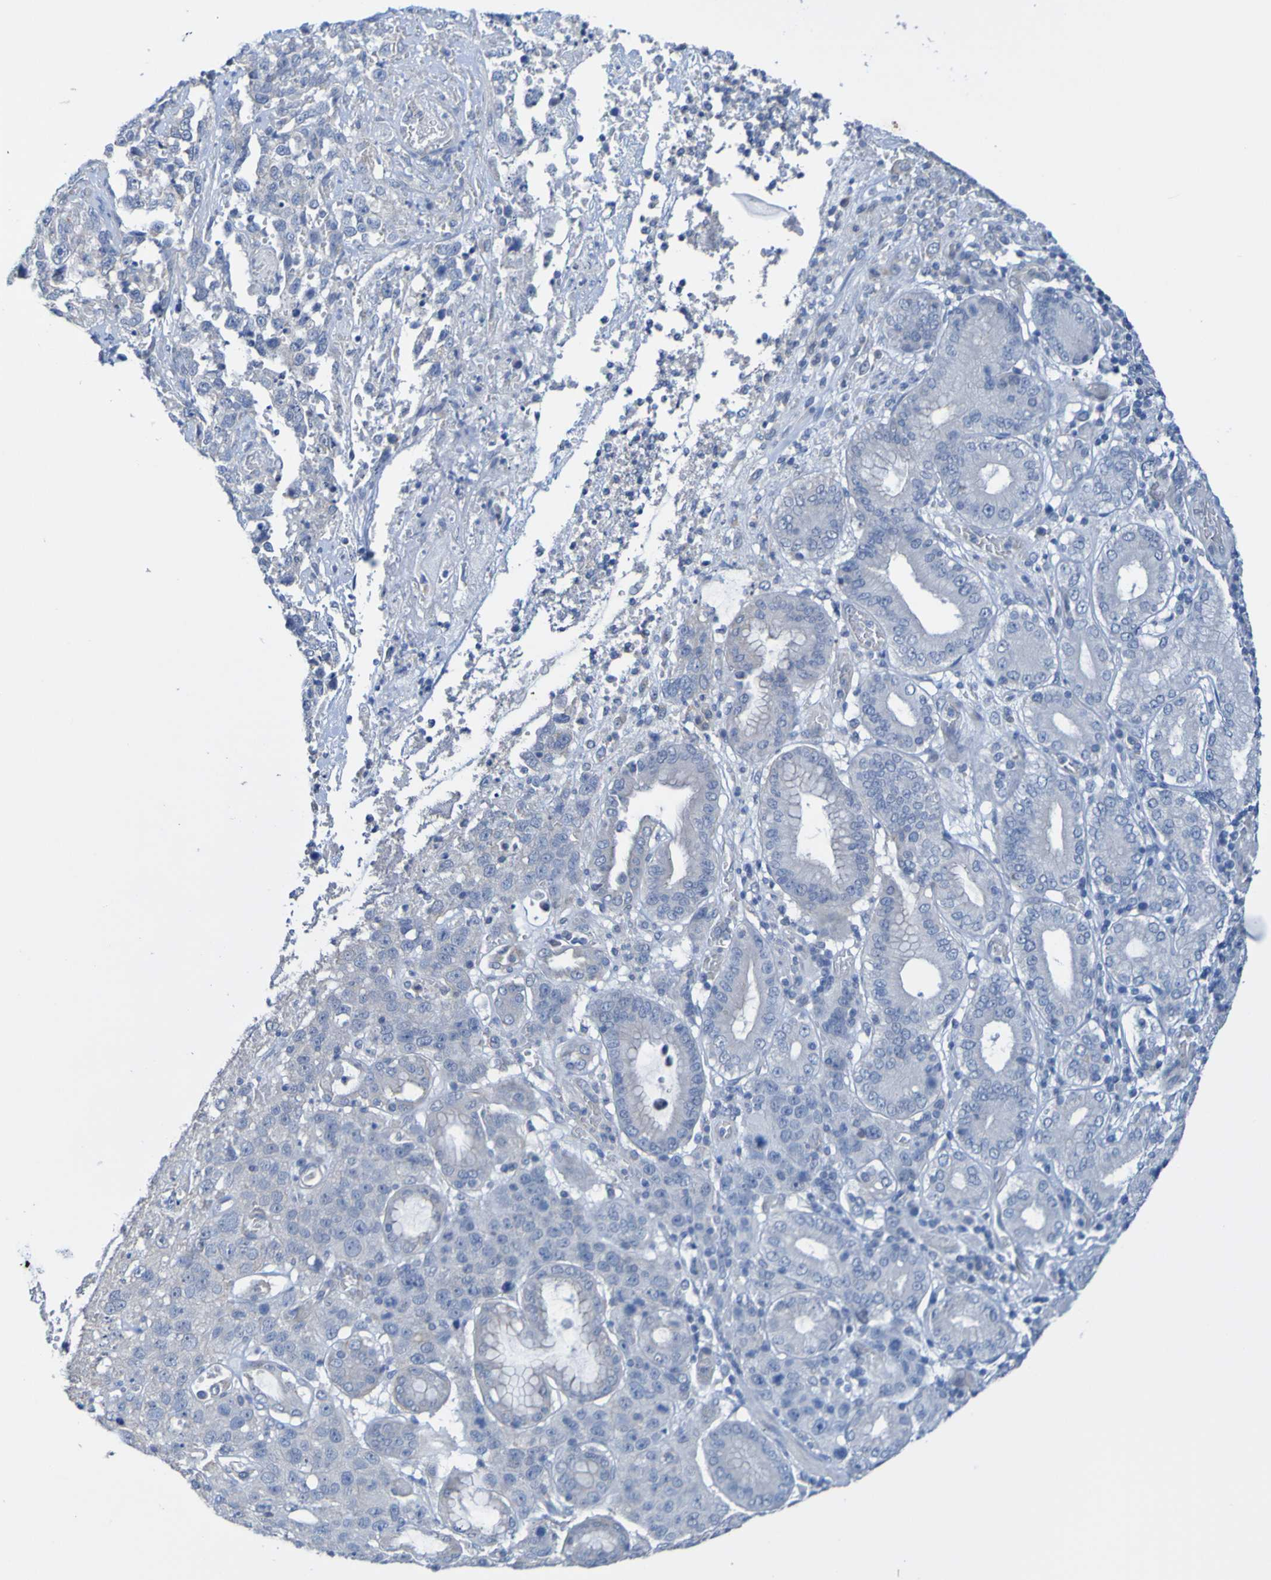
{"staining": {"intensity": "negative", "quantity": "none", "location": "none"}, "tissue": "stomach cancer", "cell_type": "Tumor cells", "image_type": "cancer", "snomed": [{"axis": "morphology", "description": "Normal tissue, NOS"}, {"axis": "morphology", "description": "Adenocarcinoma, NOS"}, {"axis": "topography", "description": "Stomach"}], "caption": "Micrograph shows no significant protein positivity in tumor cells of stomach cancer.", "gene": "ACMSD", "patient": {"sex": "male", "age": 48}}